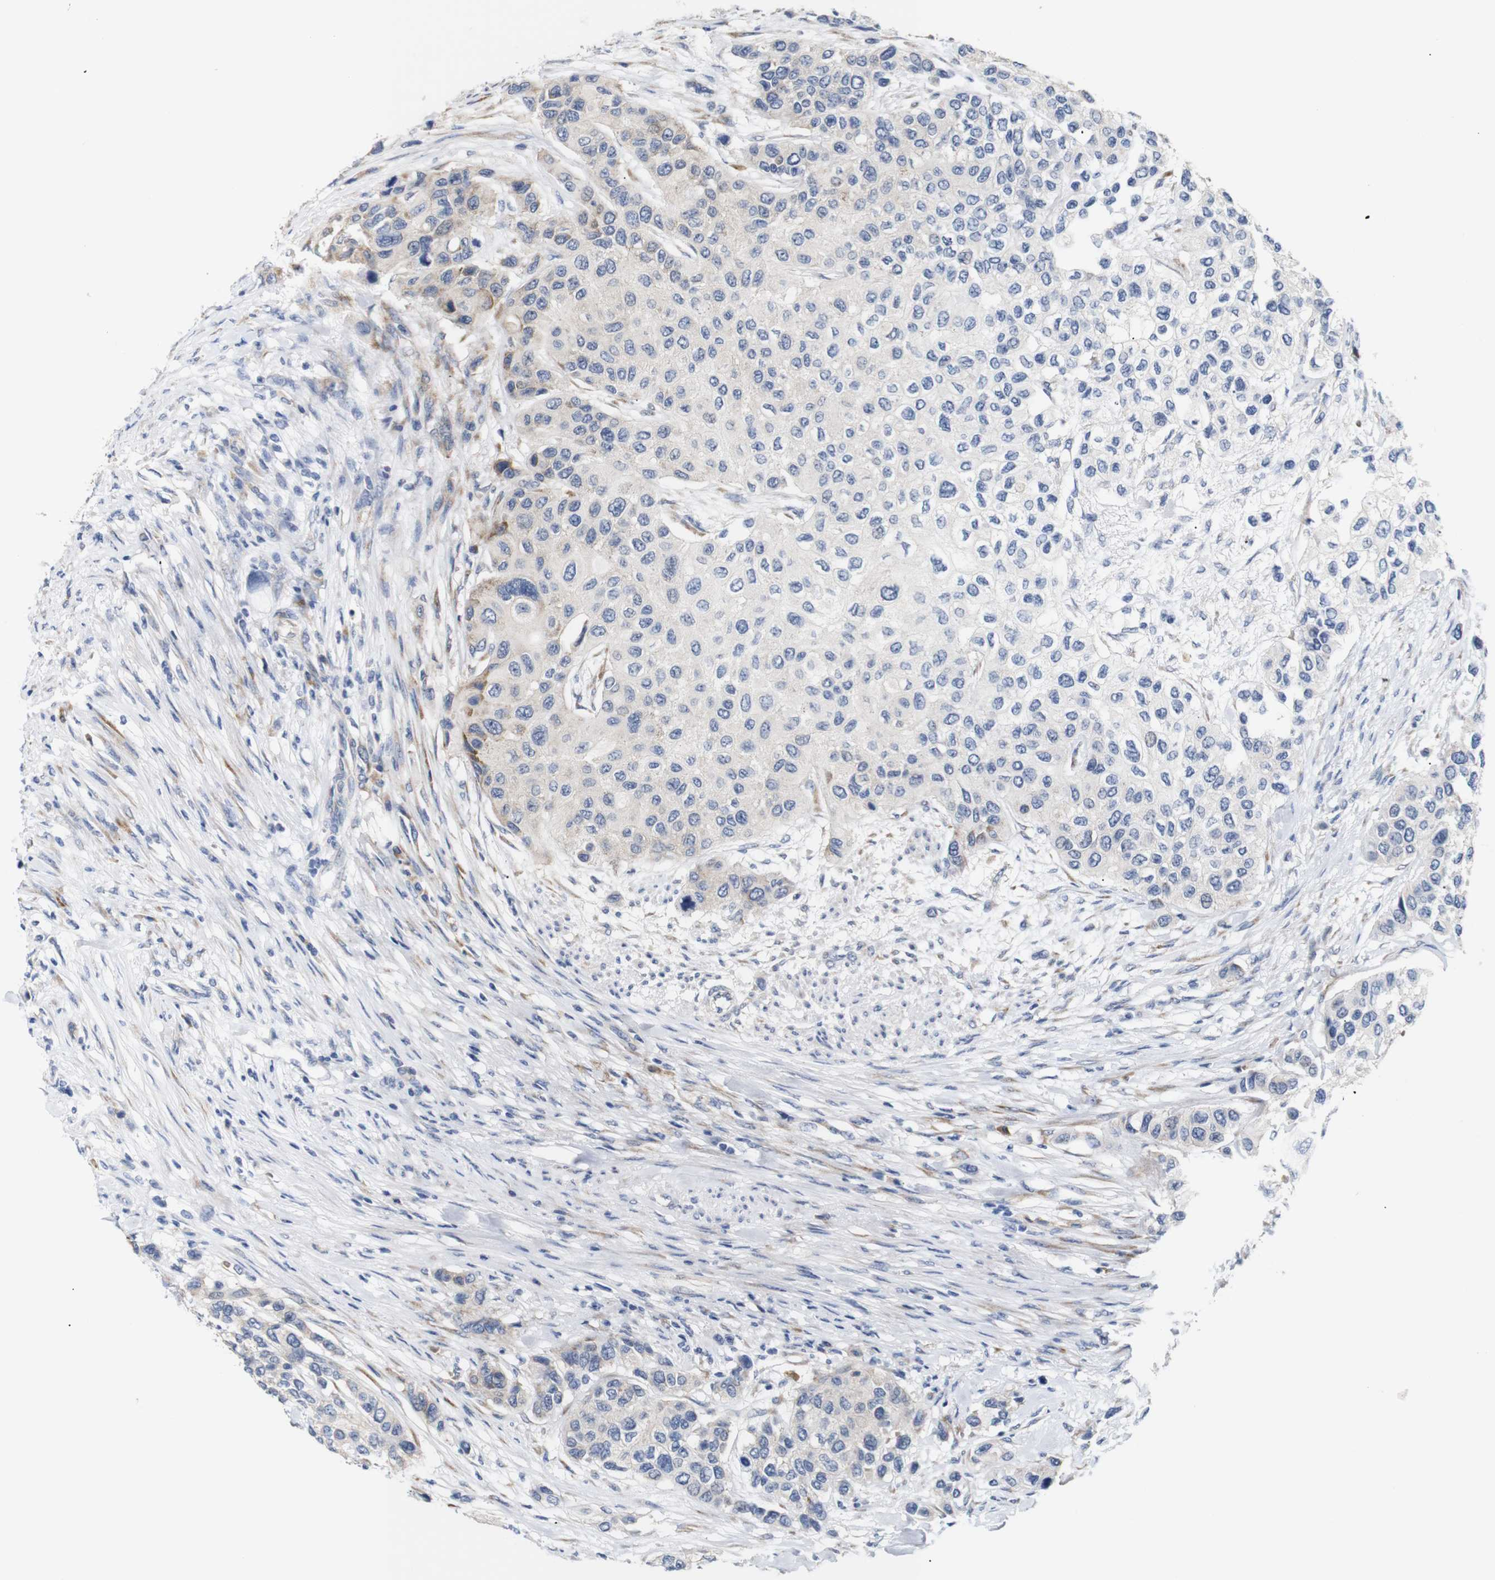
{"staining": {"intensity": "moderate", "quantity": "<25%", "location": "cytoplasmic/membranous"}, "tissue": "urothelial cancer", "cell_type": "Tumor cells", "image_type": "cancer", "snomed": [{"axis": "morphology", "description": "Urothelial carcinoma, High grade"}, {"axis": "topography", "description": "Urinary bladder"}], "caption": "This micrograph displays urothelial cancer stained with immunohistochemistry (IHC) to label a protein in brown. The cytoplasmic/membranous of tumor cells show moderate positivity for the protein. Nuclei are counter-stained blue.", "gene": "TRIM5", "patient": {"sex": "female", "age": 56}}